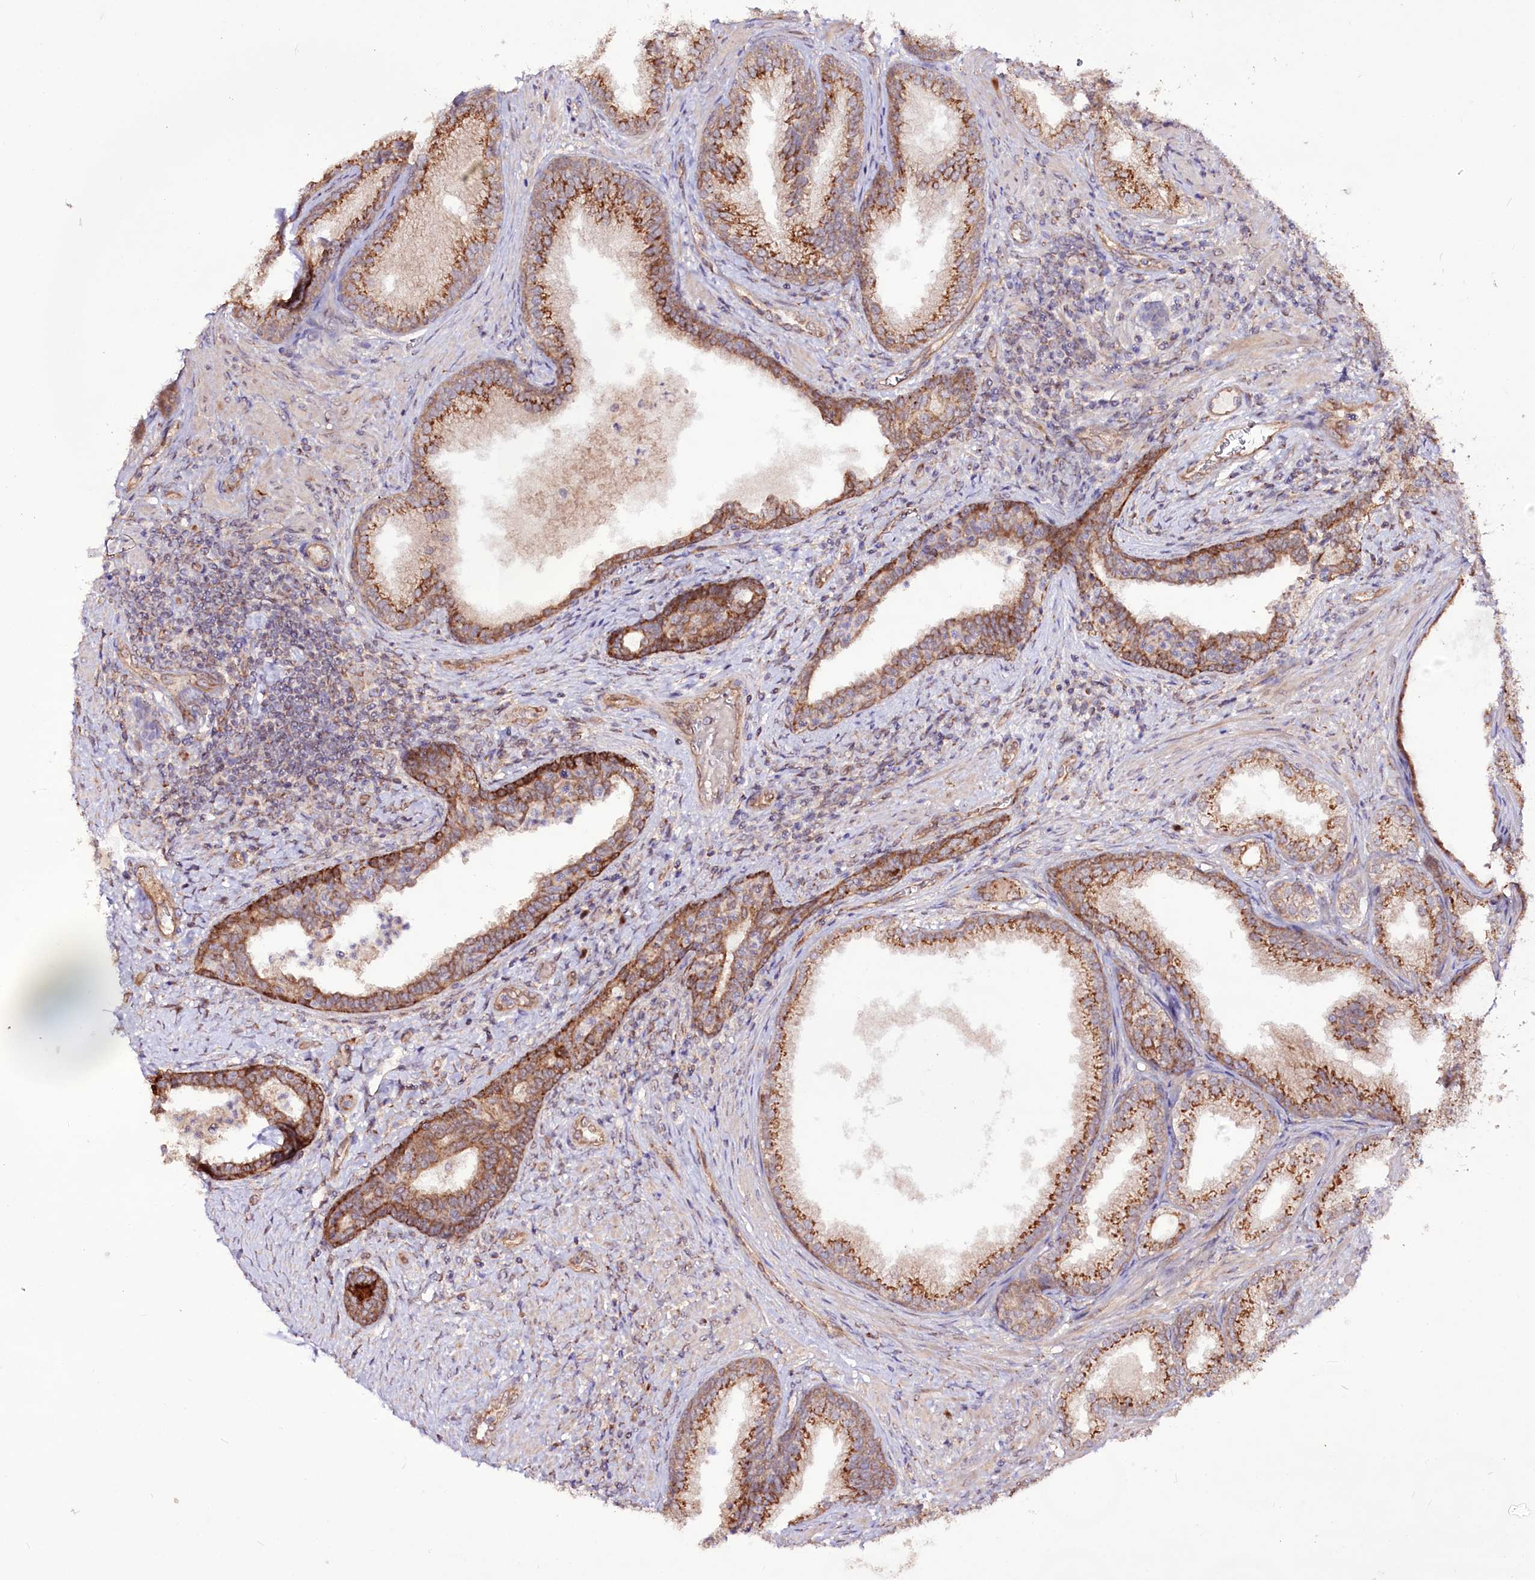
{"staining": {"intensity": "strong", "quantity": ">75%", "location": "cytoplasmic/membranous"}, "tissue": "prostate", "cell_type": "Glandular cells", "image_type": "normal", "snomed": [{"axis": "morphology", "description": "Normal tissue, NOS"}, {"axis": "topography", "description": "Prostate"}], "caption": "Benign prostate exhibits strong cytoplasmic/membranous staining in about >75% of glandular cells, visualized by immunohistochemistry.", "gene": "REXO2", "patient": {"sex": "male", "age": 76}}